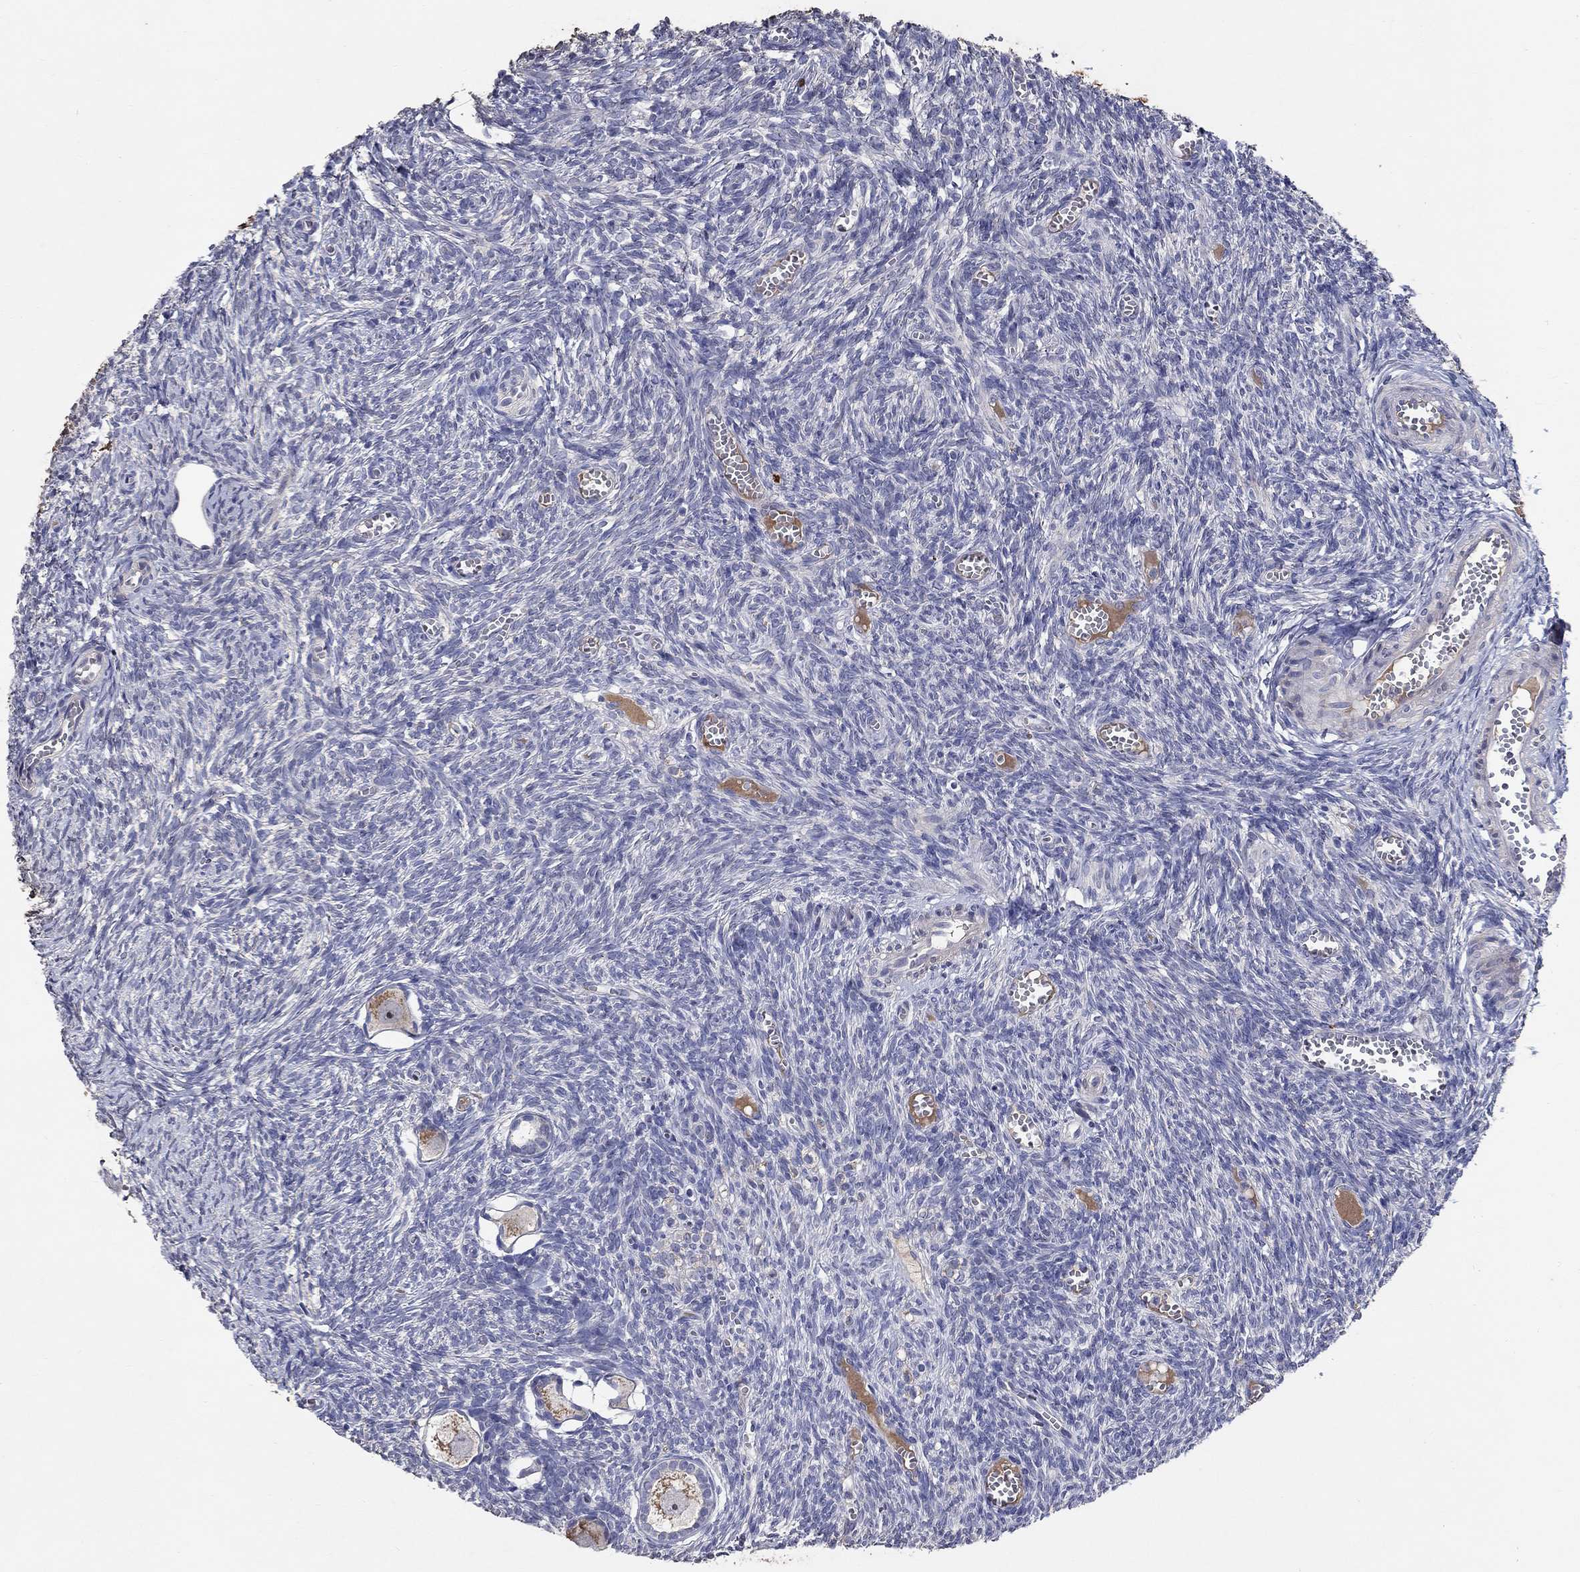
{"staining": {"intensity": "moderate", "quantity": "<25%", "location": "cytoplasmic/membranous"}, "tissue": "ovary", "cell_type": "Follicle cells", "image_type": "normal", "snomed": [{"axis": "morphology", "description": "Normal tissue, NOS"}, {"axis": "topography", "description": "Ovary"}], "caption": "Protein expression analysis of normal ovary shows moderate cytoplasmic/membranous staining in about <25% of follicle cells.", "gene": "PROZ", "patient": {"sex": "female", "age": 43}}